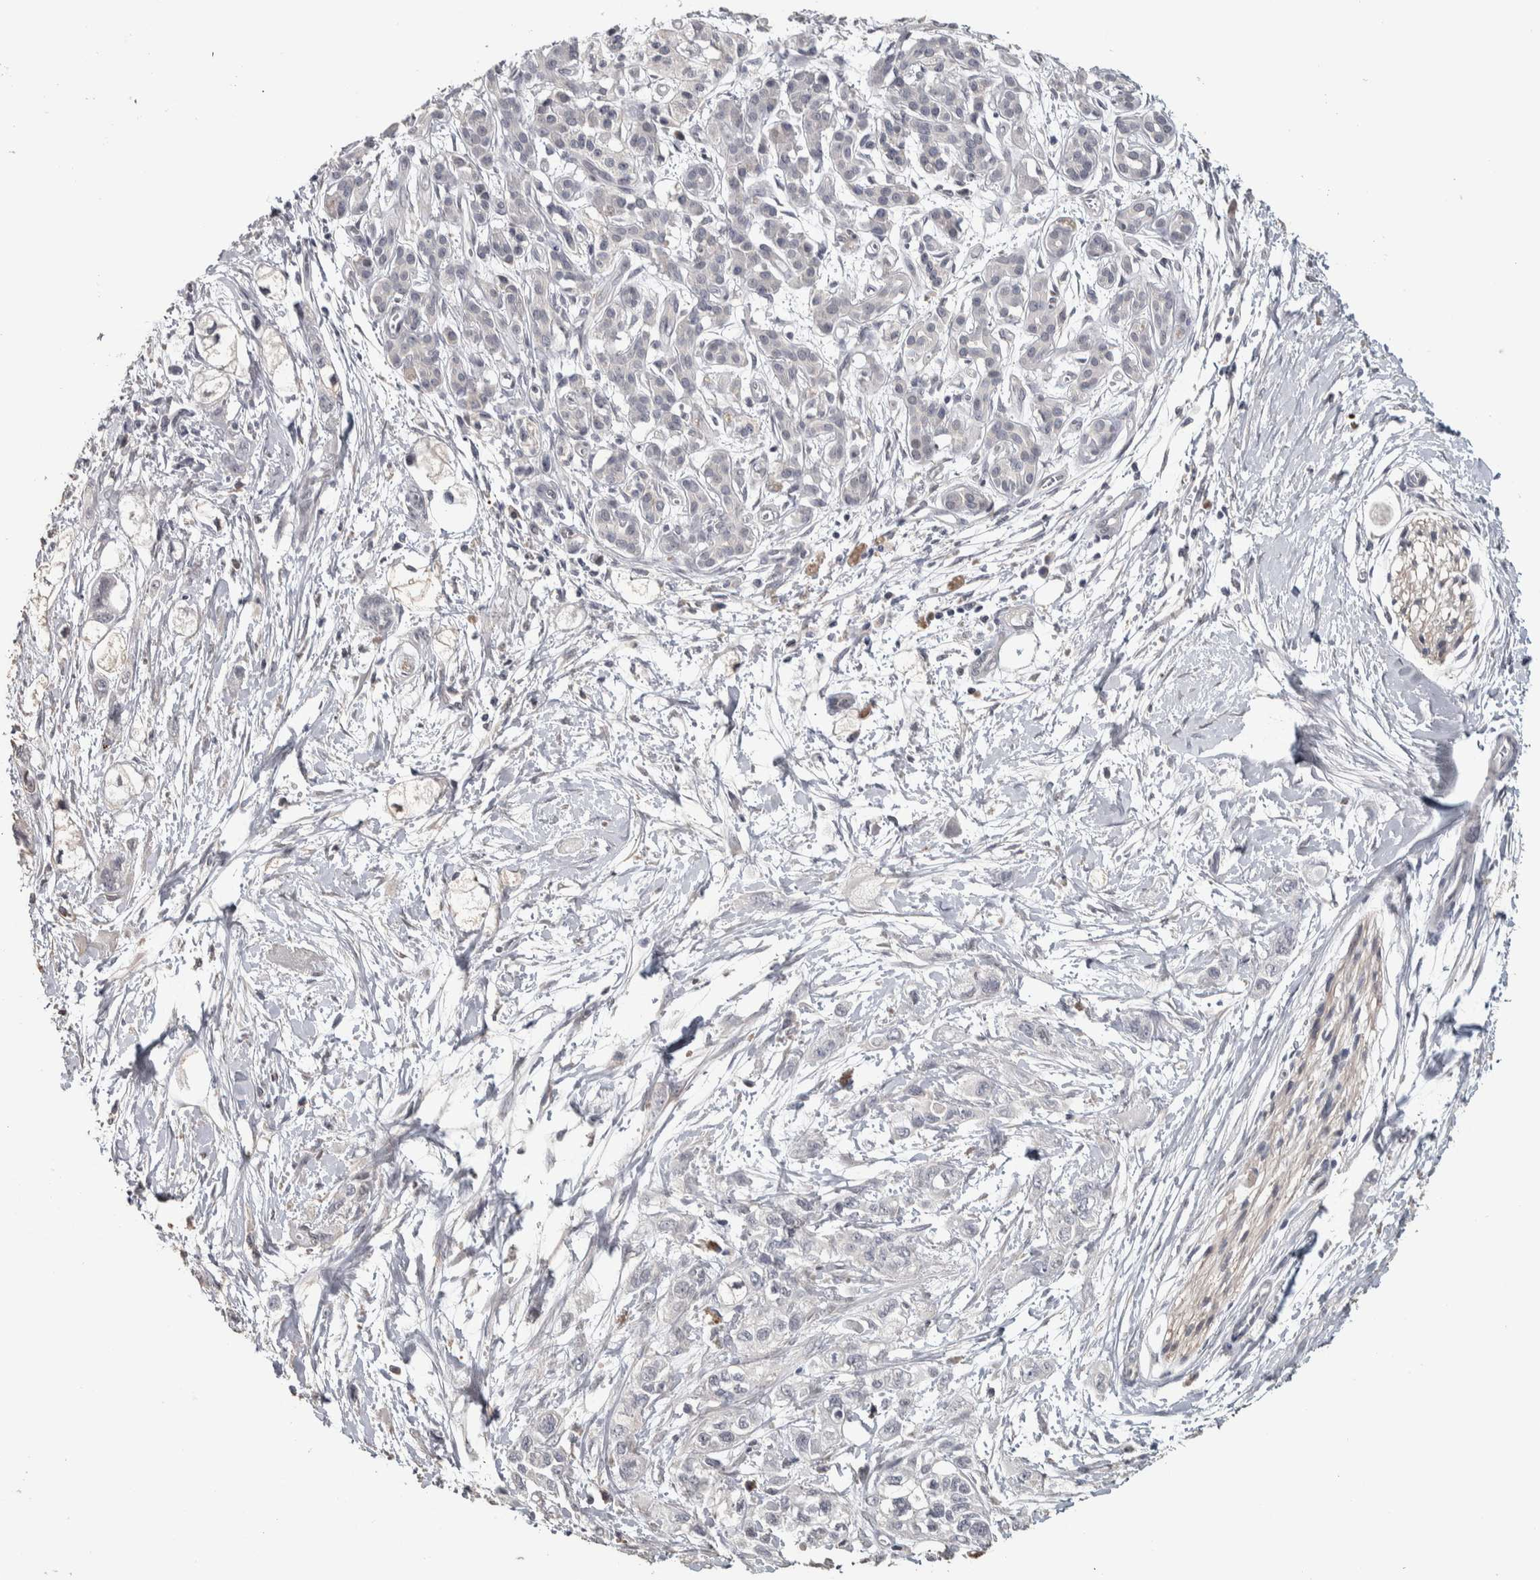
{"staining": {"intensity": "negative", "quantity": "none", "location": "none"}, "tissue": "pancreatic cancer", "cell_type": "Tumor cells", "image_type": "cancer", "snomed": [{"axis": "morphology", "description": "Adenocarcinoma, NOS"}, {"axis": "topography", "description": "Pancreas"}], "caption": "This is an IHC histopathology image of human pancreatic cancer (adenocarcinoma). There is no positivity in tumor cells.", "gene": "NECAB1", "patient": {"sex": "male", "age": 74}}